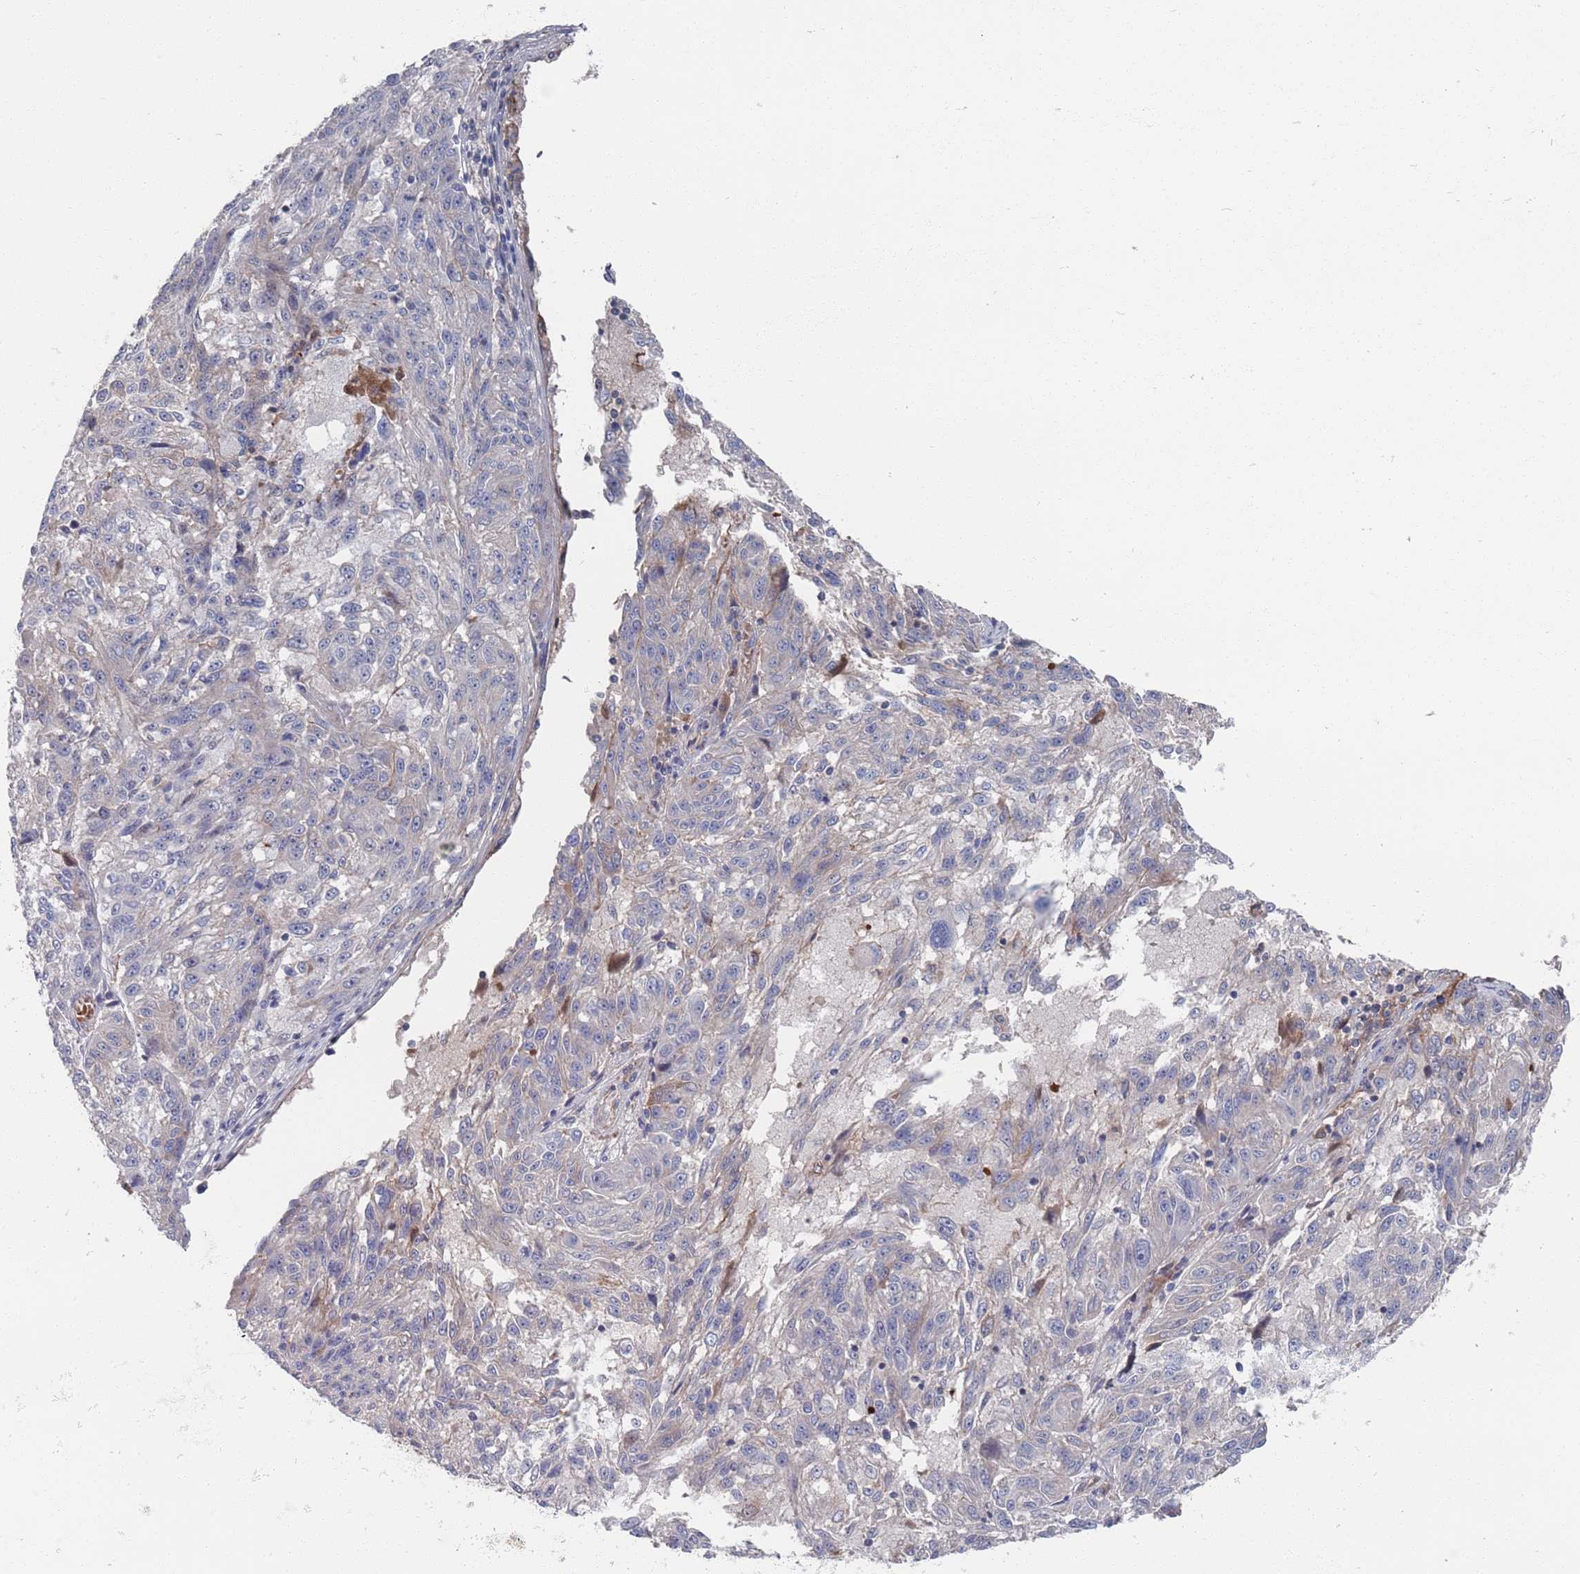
{"staining": {"intensity": "moderate", "quantity": "<25%", "location": "cytoplasmic/membranous"}, "tissue": "melanoma", "cell_type": "Tumor cells", "image_type": "cancer", "snomed": [{"axis": "morphology", "description": "Malignant melanoma, NOS"}, {"axis": "topography", "description": "Skin"}], "caption": "Tumor cells demonstrate moderate cytoplasmic/membranous staining in about <25% of cells in malignant melanoma. (IHC, brightfield microscopy, high magnification).", "gene": "PLEKHA4", "patient": {"sex": "male", "age": 53}}